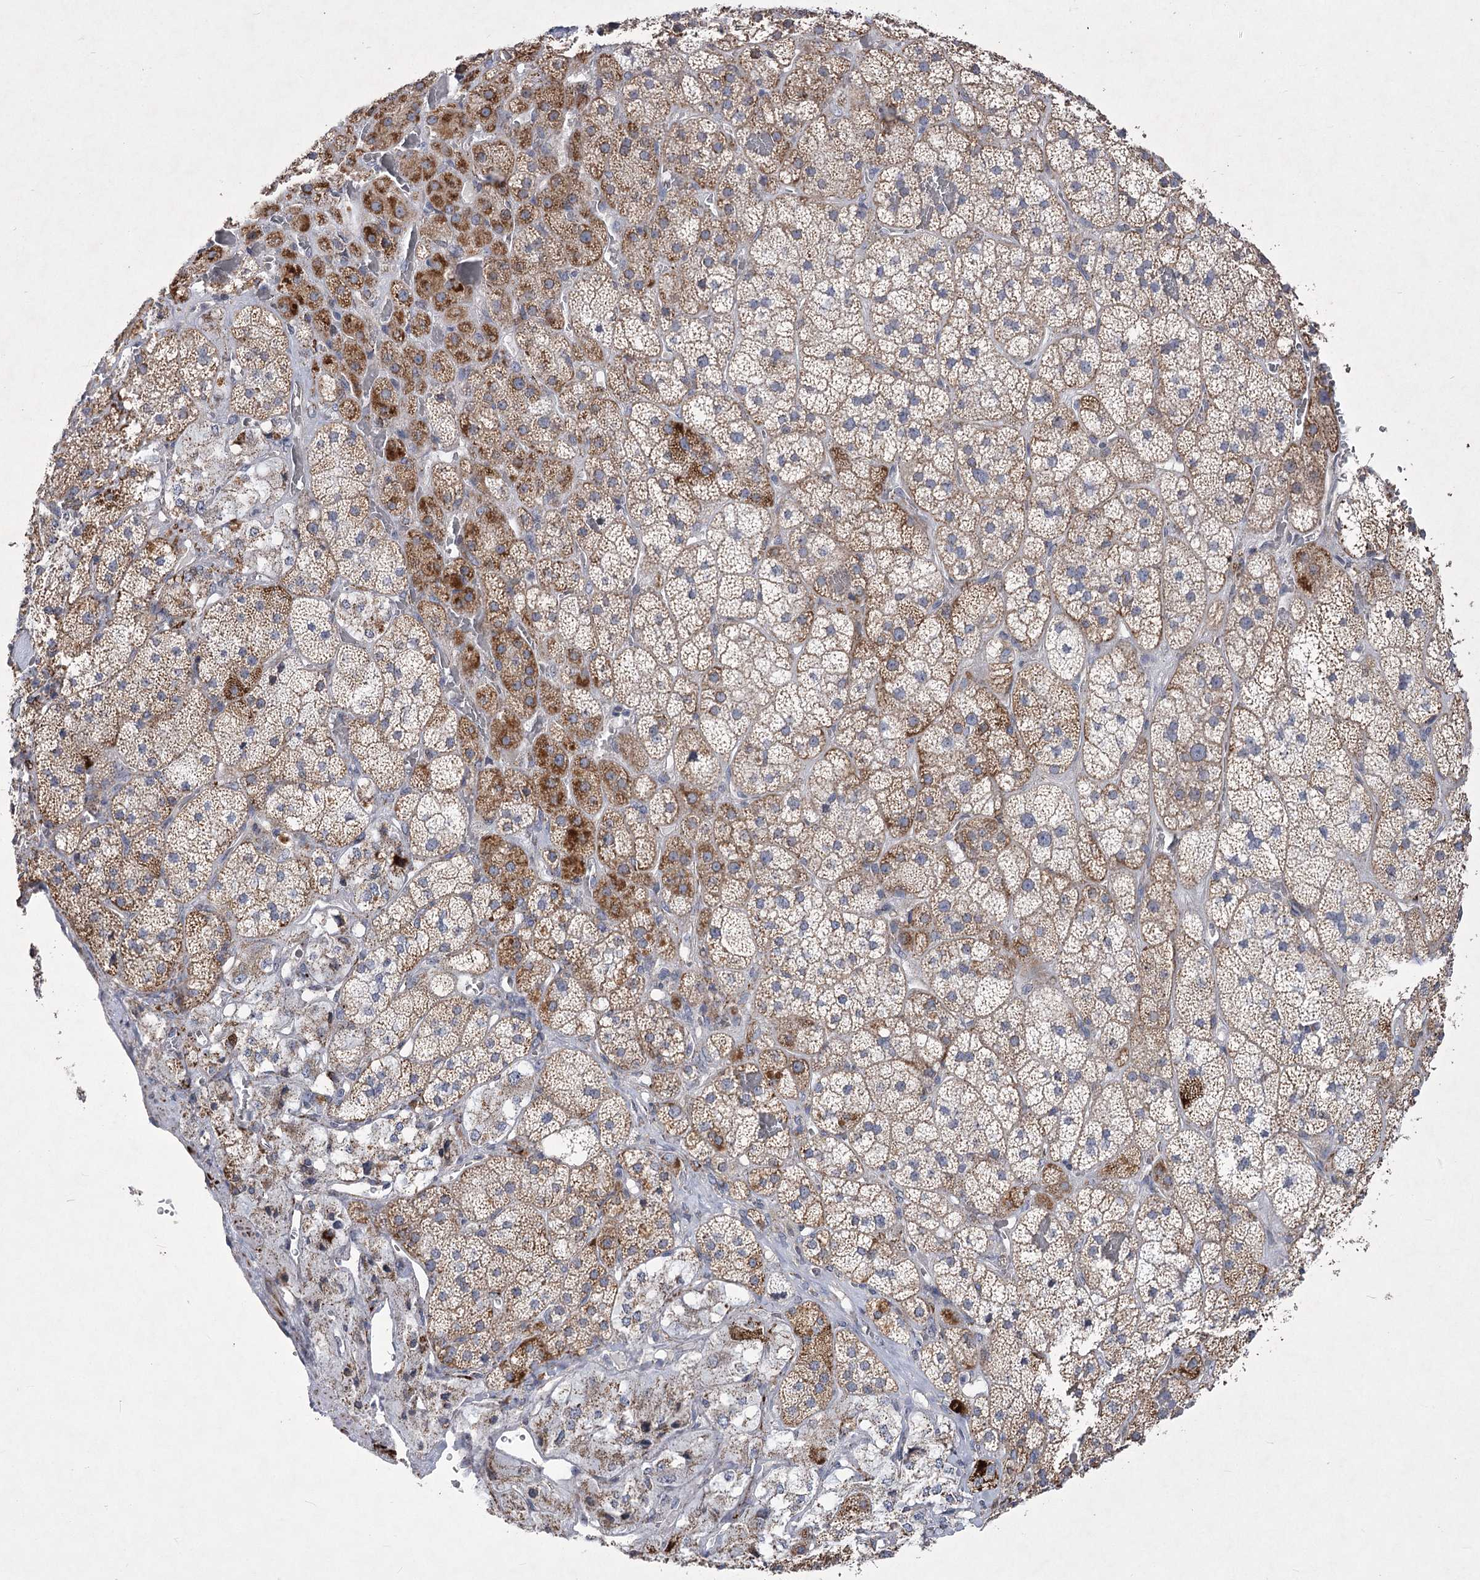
{"staining": {"intensity": "moderate", "quantity": ">75%", "location": "cytoplasmic/membranous"}, "tissue": "adrenal gland", "cell_type": "Glandular cells", "image_type": "normal", "snomed": [{"axis": "morphology", "description": "Normal tissue, NOS"}, {"axis": "topography", "description": "Adrenal gland"}], "caption": "Adrenal gland stained with a brown dye shows moderate cytoplasmic/membranous positive staining in approximately >75% of glandular cells.", "gene": "PDHB", "patient": {"sex": "male", "age": 57}}